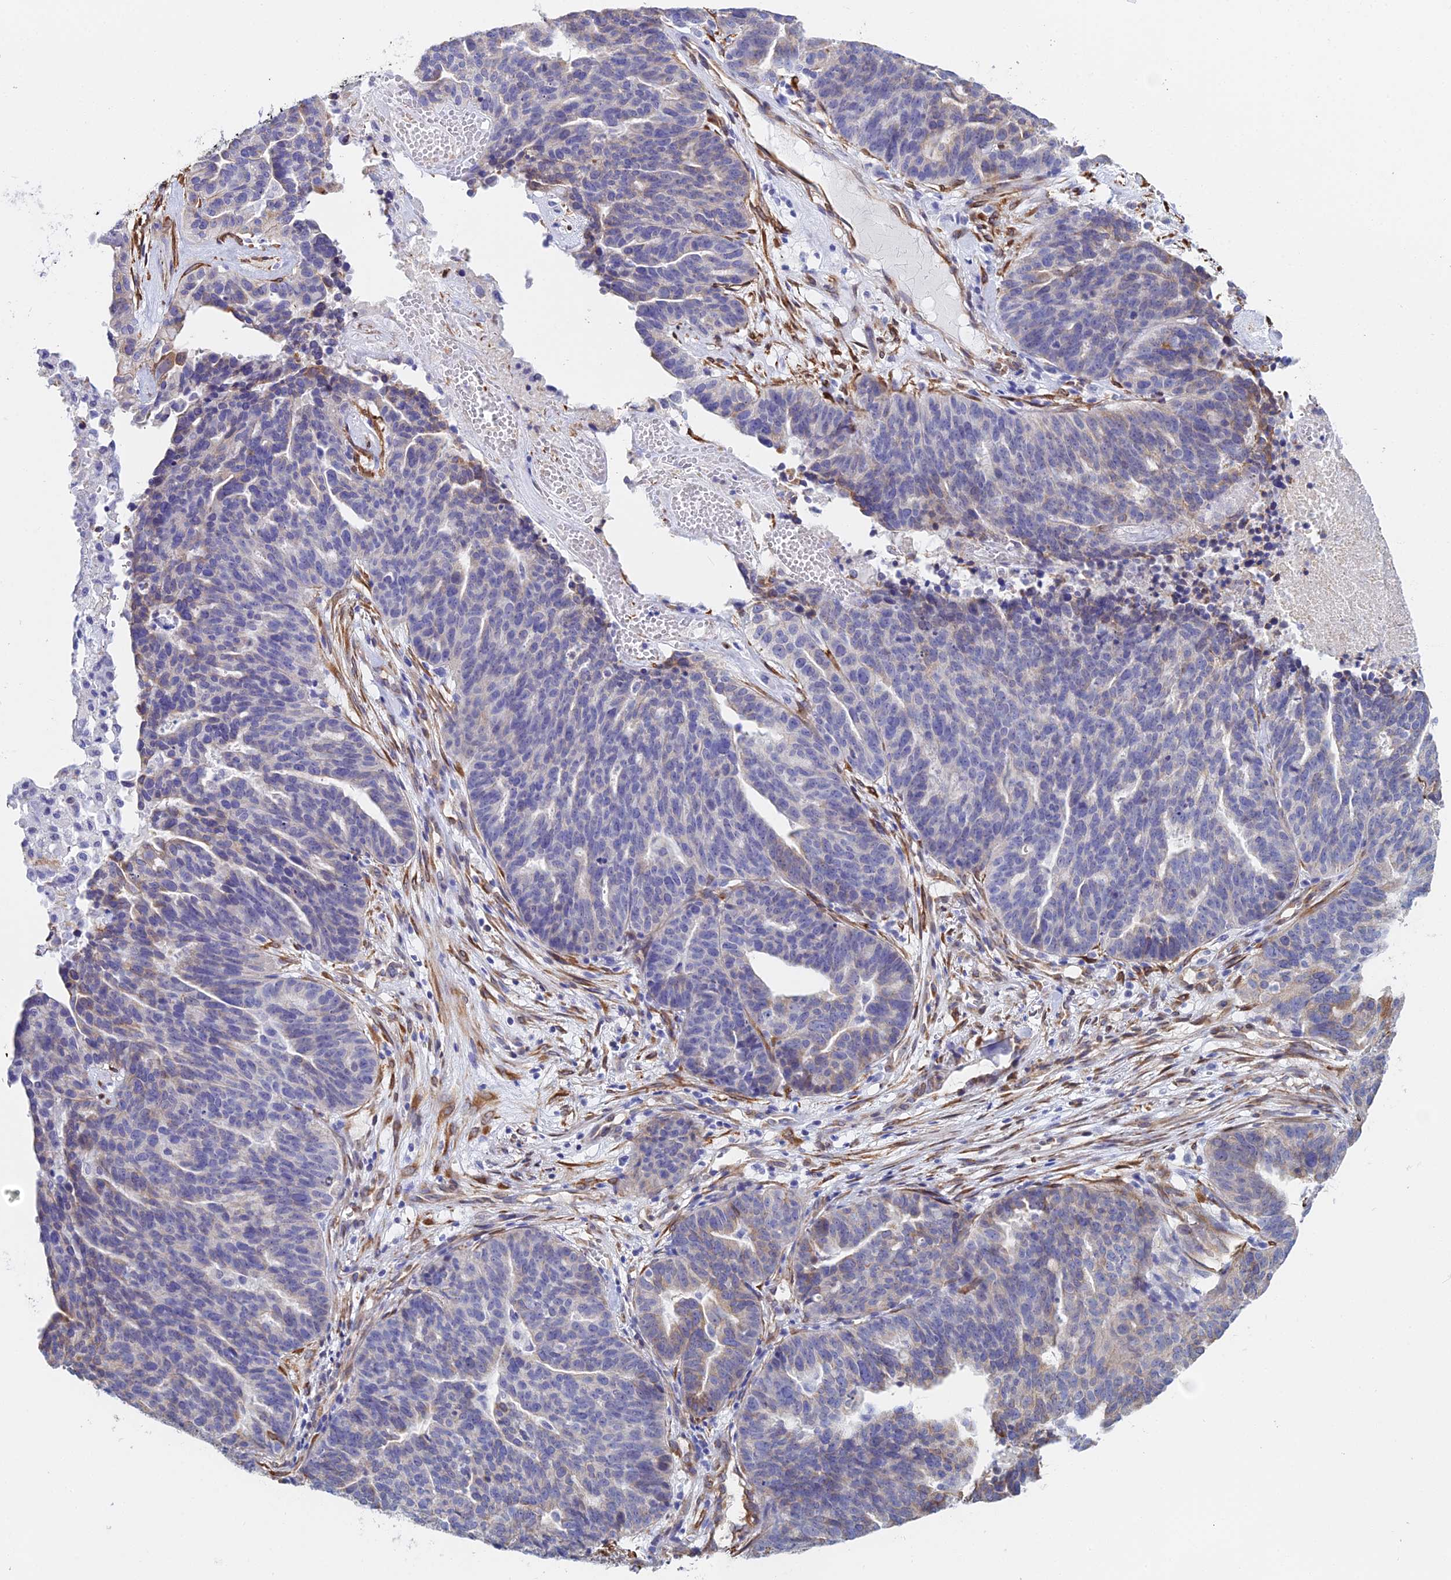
{"staining": {"intensity": "moderate", "quantity": "<25%", "location": "cytoplasmic/membranous"}, "tissue": "ovarian cancer", "cell_type": "Tumor cells", "image_type": "cancer", "snomed": [{"axis": "morphology", "description": "Cystadenocarcinoma, serous, NOS"}, {"axis": "topography", "description": "Ovary"}], "caption": "Immunohistochemistry (DAB (3,3'-diaminobenzidine)) staining of human ovarian cancer (serous cystadenocarcinoma) exhibits moderate cytoplasmic/membranous protein positivity in about <25% of tumor cells.", "gene": "MXRA7", "patient": {"sex": "female", "age": 59}}